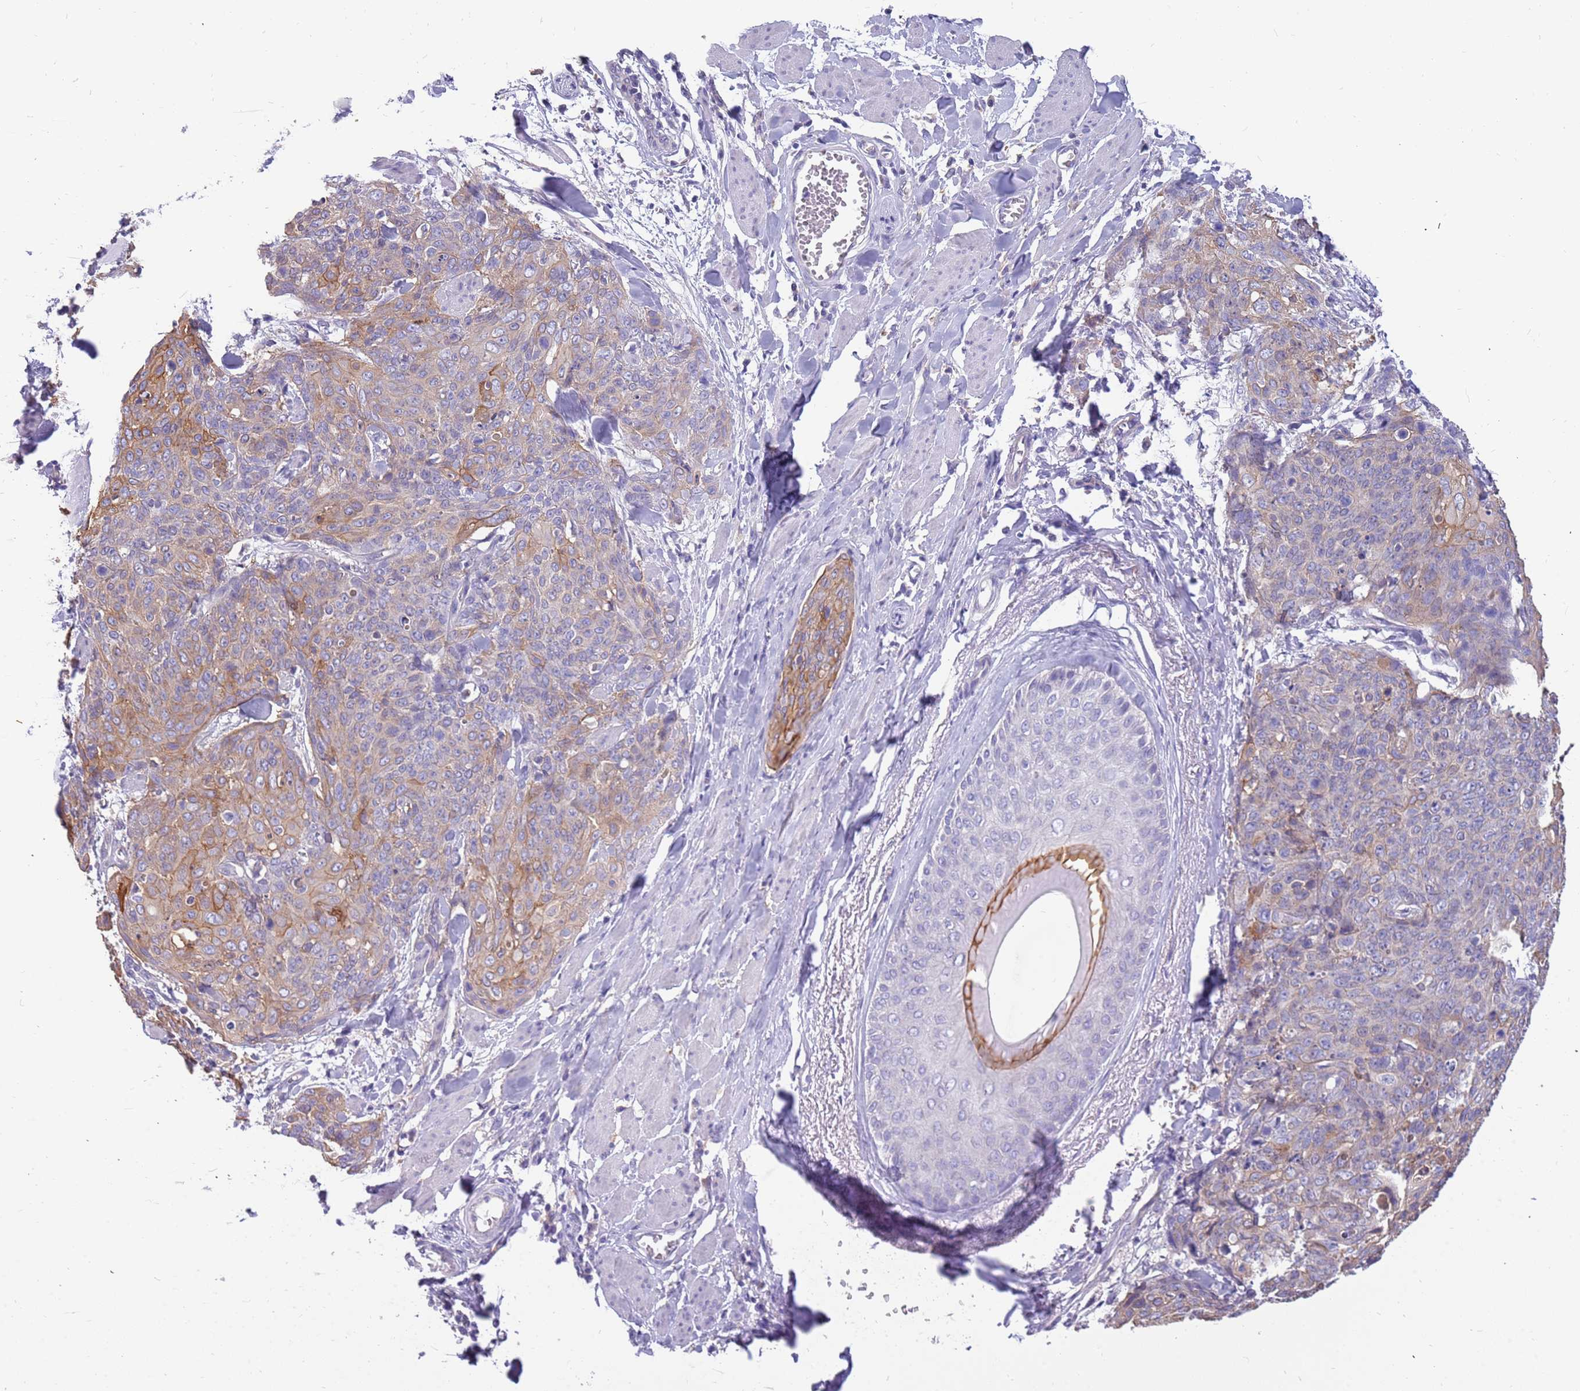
{"staining": {"intensity": "moderate", "quantity": "25%-75%", "location": "cytoplasmic/membranous"}, "tissue": "skin cancer", "cell_type": "Tumor cells", "image_type": "cancer", "snomed": [{"axis": "morphology", "description": "Squamous cell carcinoma, NOS"}, {"axis": "topography", "description": "Skin"}, {"axis": "topography", "description": "Vulva"}], "caption": "This histopathology image demonstrates IHC staining of skin cancer (squamous cell carcinoma), with medium moderate cytoplasmic/membranous staining in about 25%-75% of tumor cells.", "gene": "RHCG", "patient": {"sex": "female", "age": 85}}